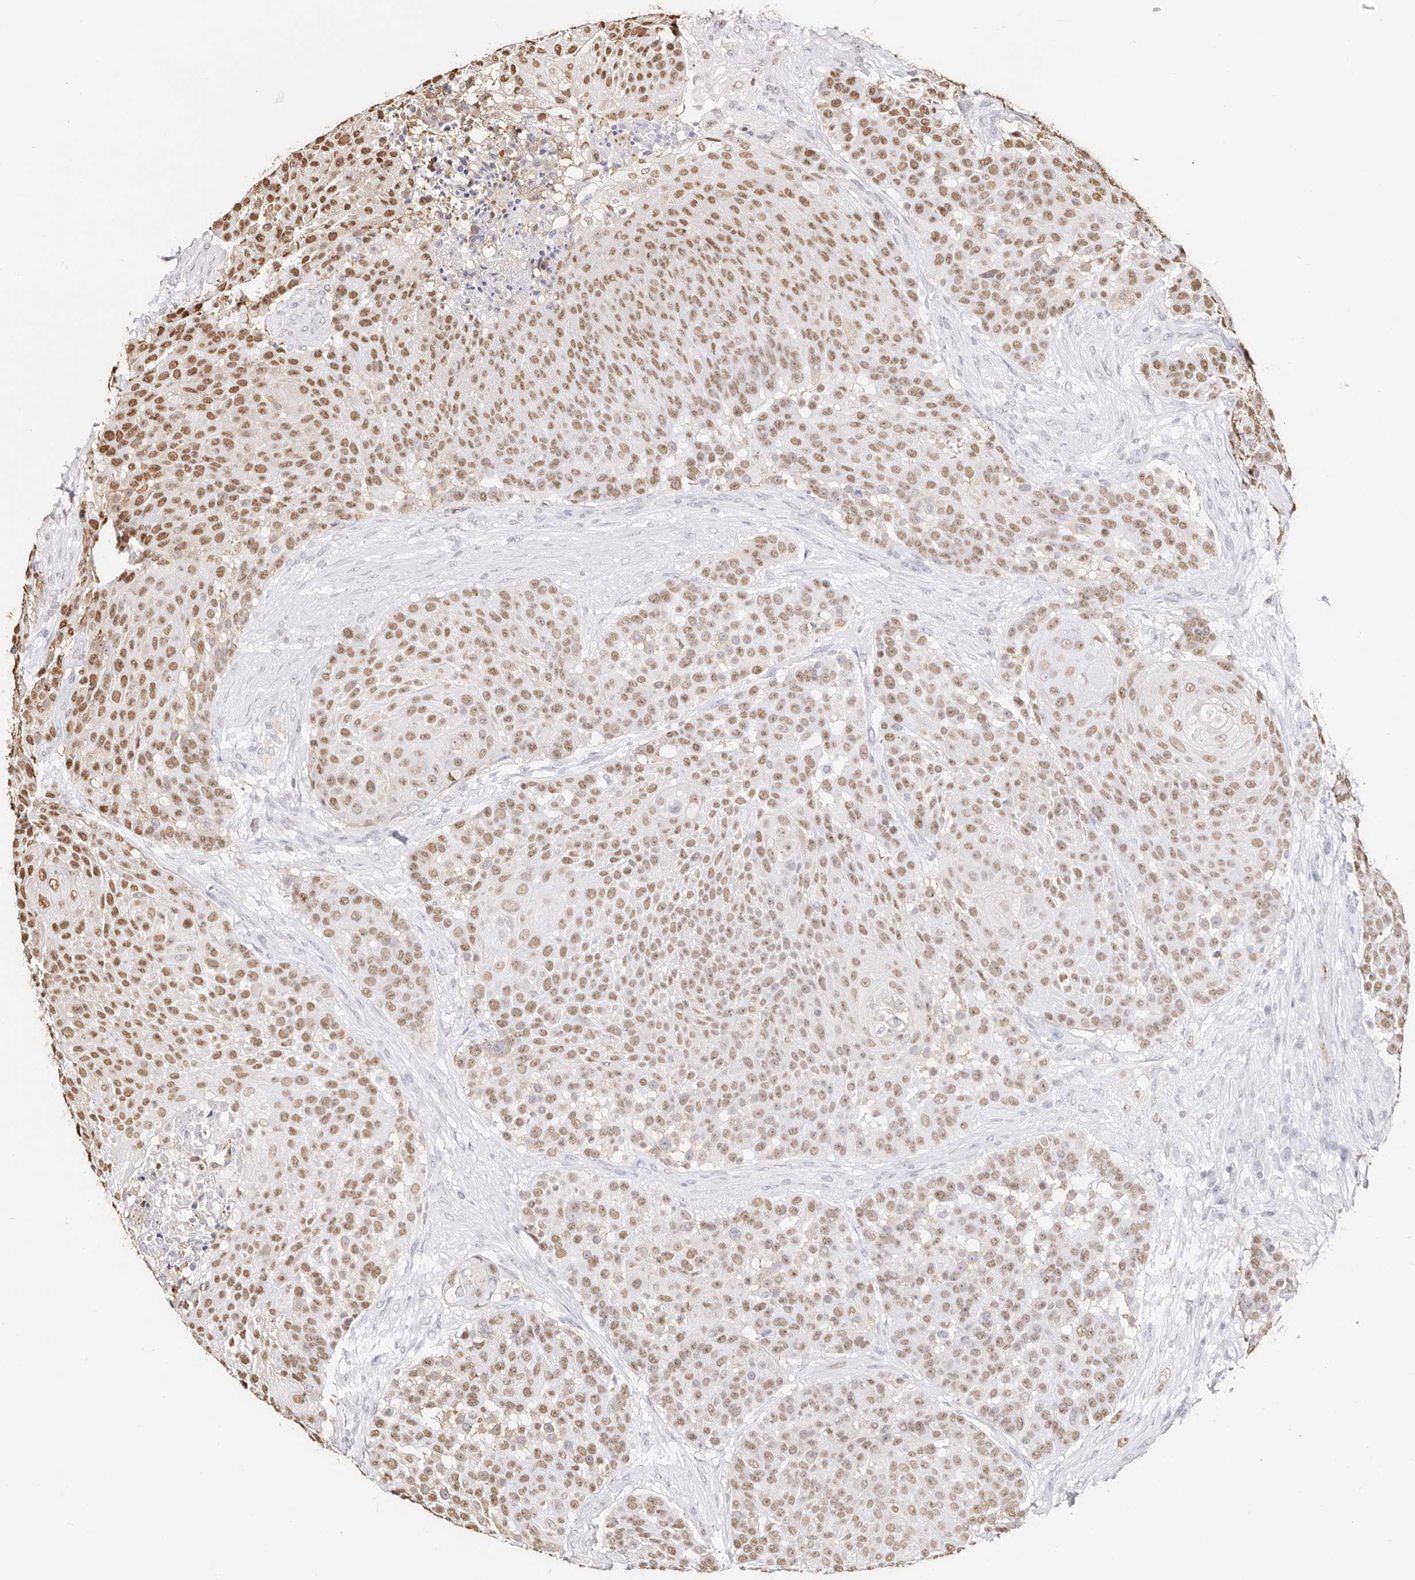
{"staining": {"intensity": "moderate", "quantity": ">75%", "location": "nuclear"}, "tissue": "urothelial cancer", "cell_type": "Tumor cells", "image_type": "cancer", "snomed": [{"axis": "morphology", "description": "Urothelial carcinoma, High grade"}, {"axis": "topography", "description": "Urinary bladder"}], "caption": "Tumor cells show medium levels of moderate nuclear expression in approximately >75% of cells in human urothelial cancer. (brown staining indicates protein expression, while blue staining denotes nuclei).", "gene": "TKT", "patient": {"sex": "female", "age": 63}}